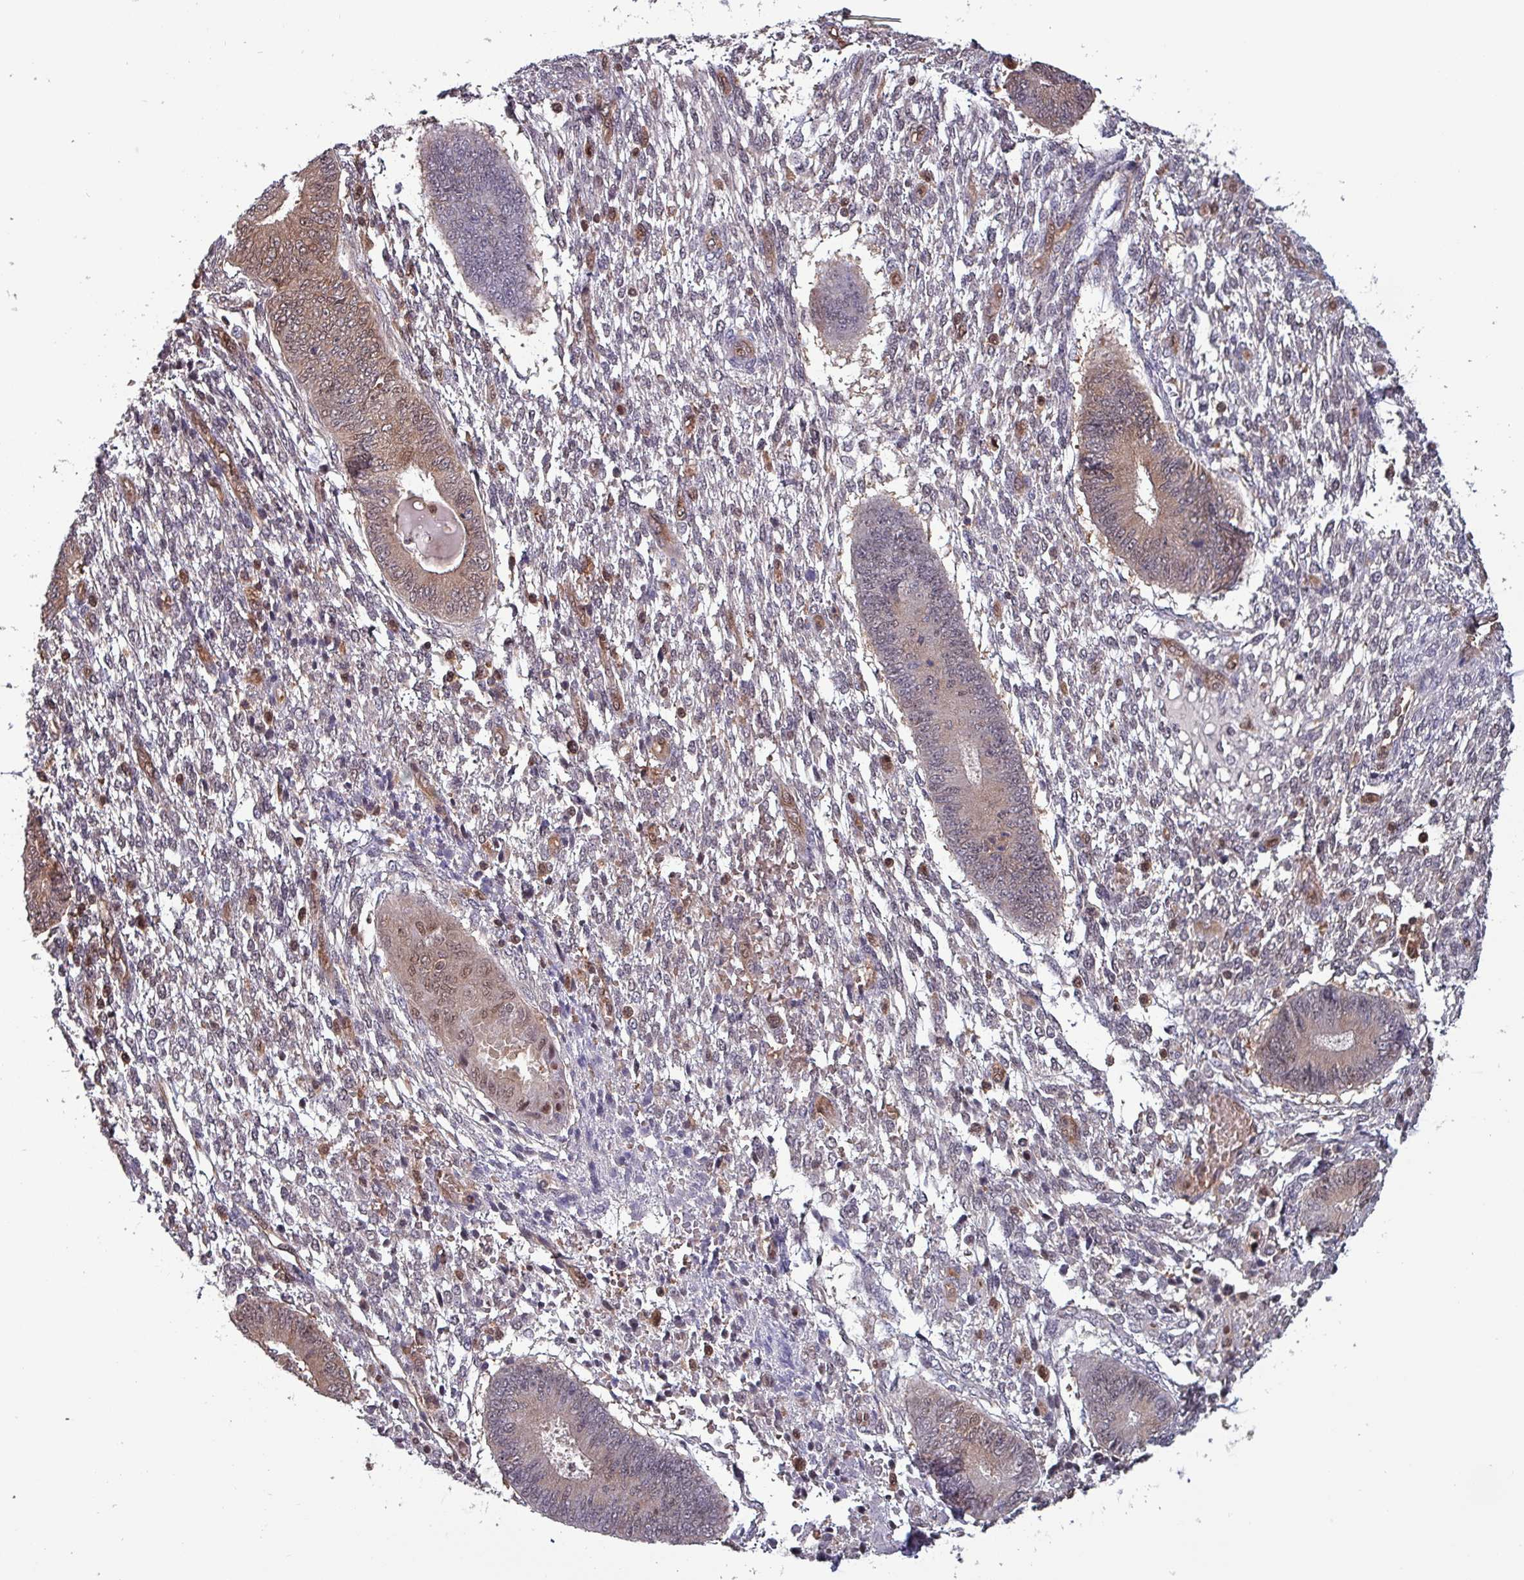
{"staining": {"intensity": "moderate", "quantity": "<25%", "location": "cytoplasmic/membranous,nuclear"}, "tissue": "endometrium", "cell_type": "Cells in endometrial stroma", "image_type": "normal", "snomed": [{"axis": "morphology", "description": "Normal tissue, NOS"}, {"axis": "topography", "description": "Endometrium"}], "caption": "Protein staining of unremarkable endometrium shows moderate cytoplasmic/membranous,nuclear expression in about <25% of cells in endometrial stroma.", "gene": "PSMB8", "patient": {"sex": "female", "age": 49}}